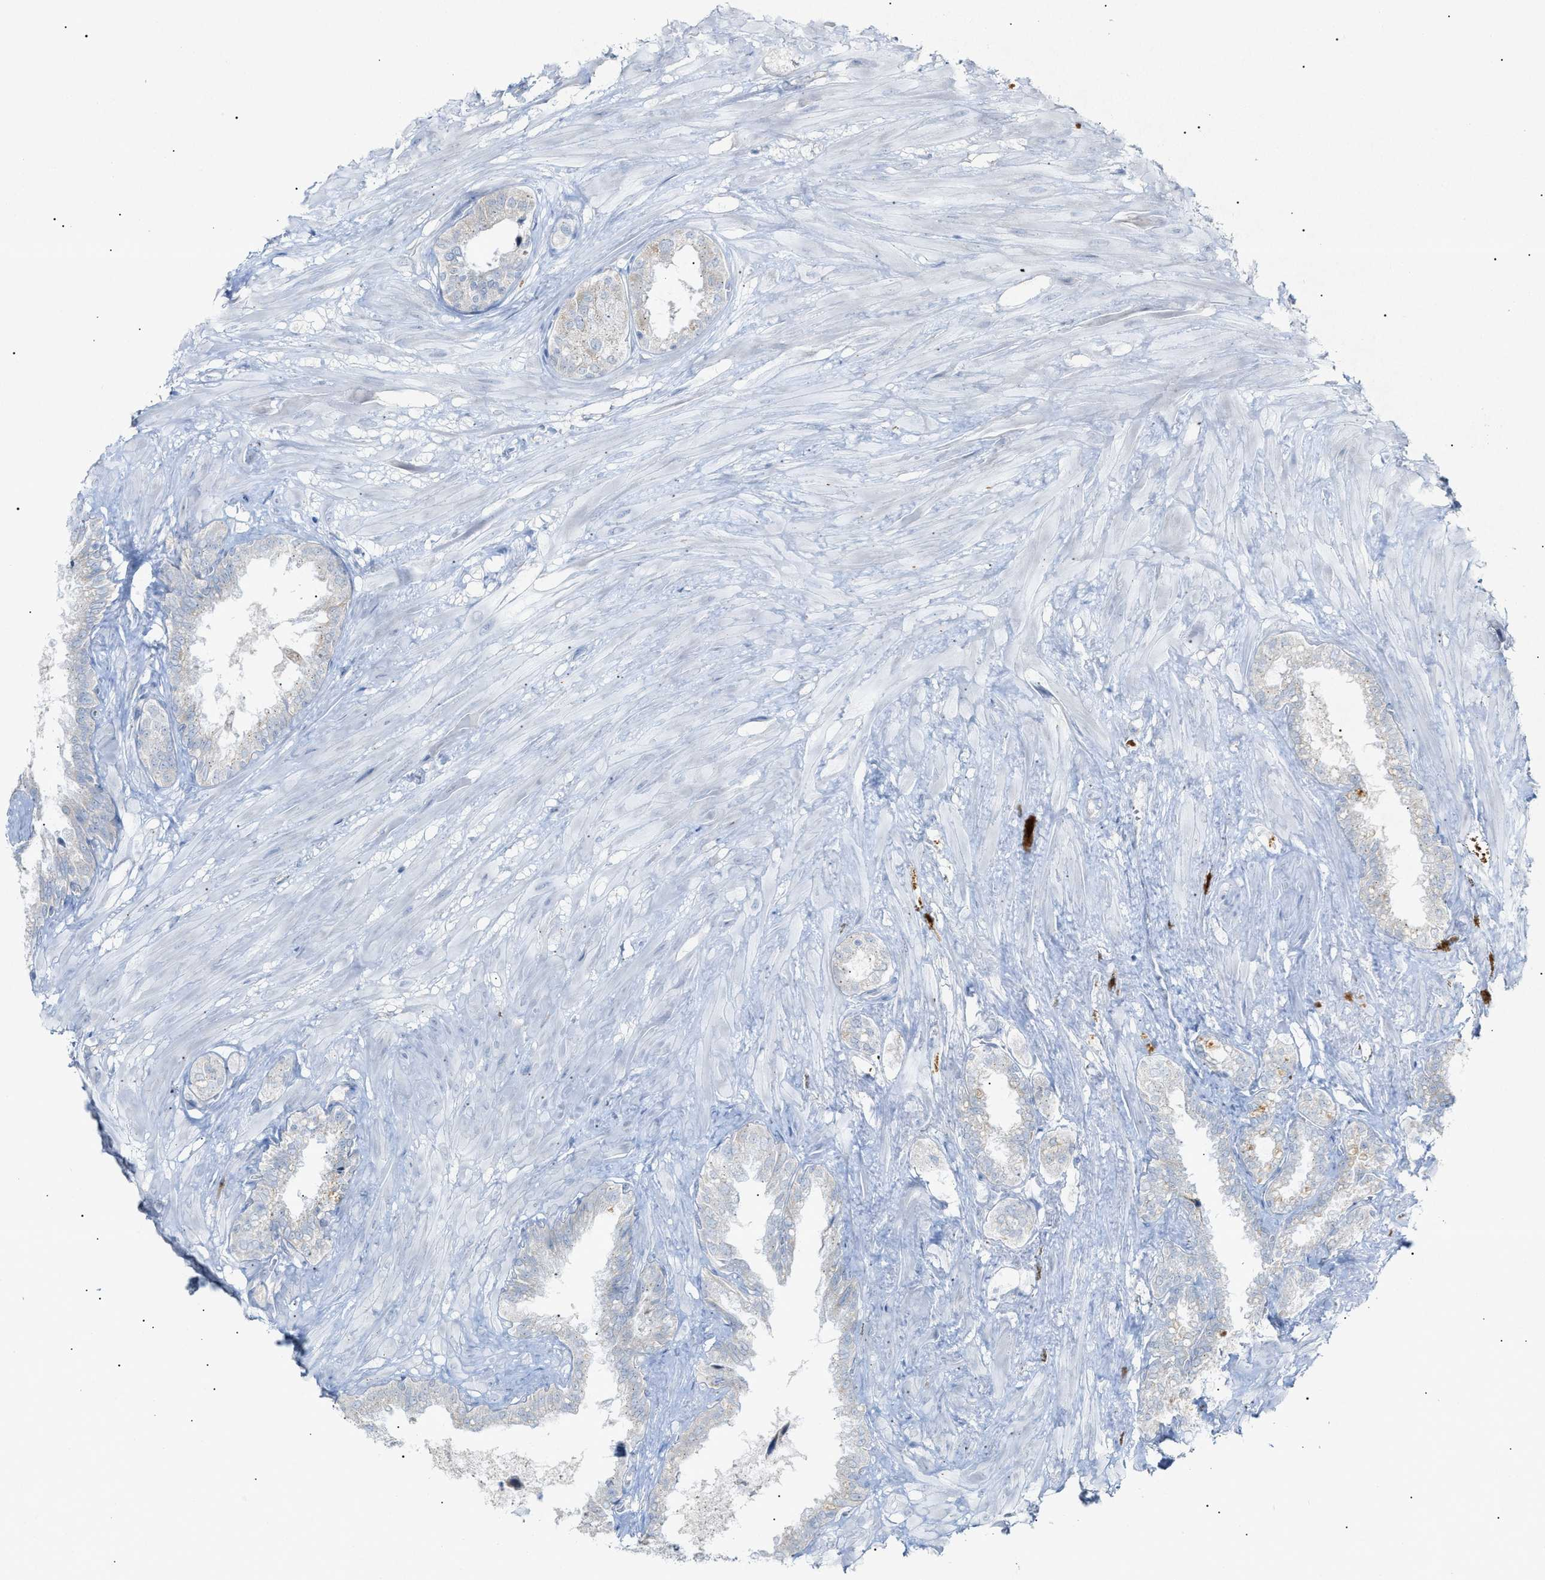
{"staining": {"intensity": "weak", "quantity": "<25%", "location": "cytoplasmic/membranous"}, "tissue": "seminal vesicle", "cell_type": "Glandular cells", "image_type": "normal", "snomed": [{"axis": "morphology", "description": "Normal tissue, NOS"}, {"axis": "topography", "description": "Seminal veicle"}], "caption": "There is no significant expression in glandular cells of seminal vesicle. (DAB IHC visualized using brightfield microscopy, high magnification).", "gene": "SLC25A31", "patient": {"sex": "male", "age": 46}}